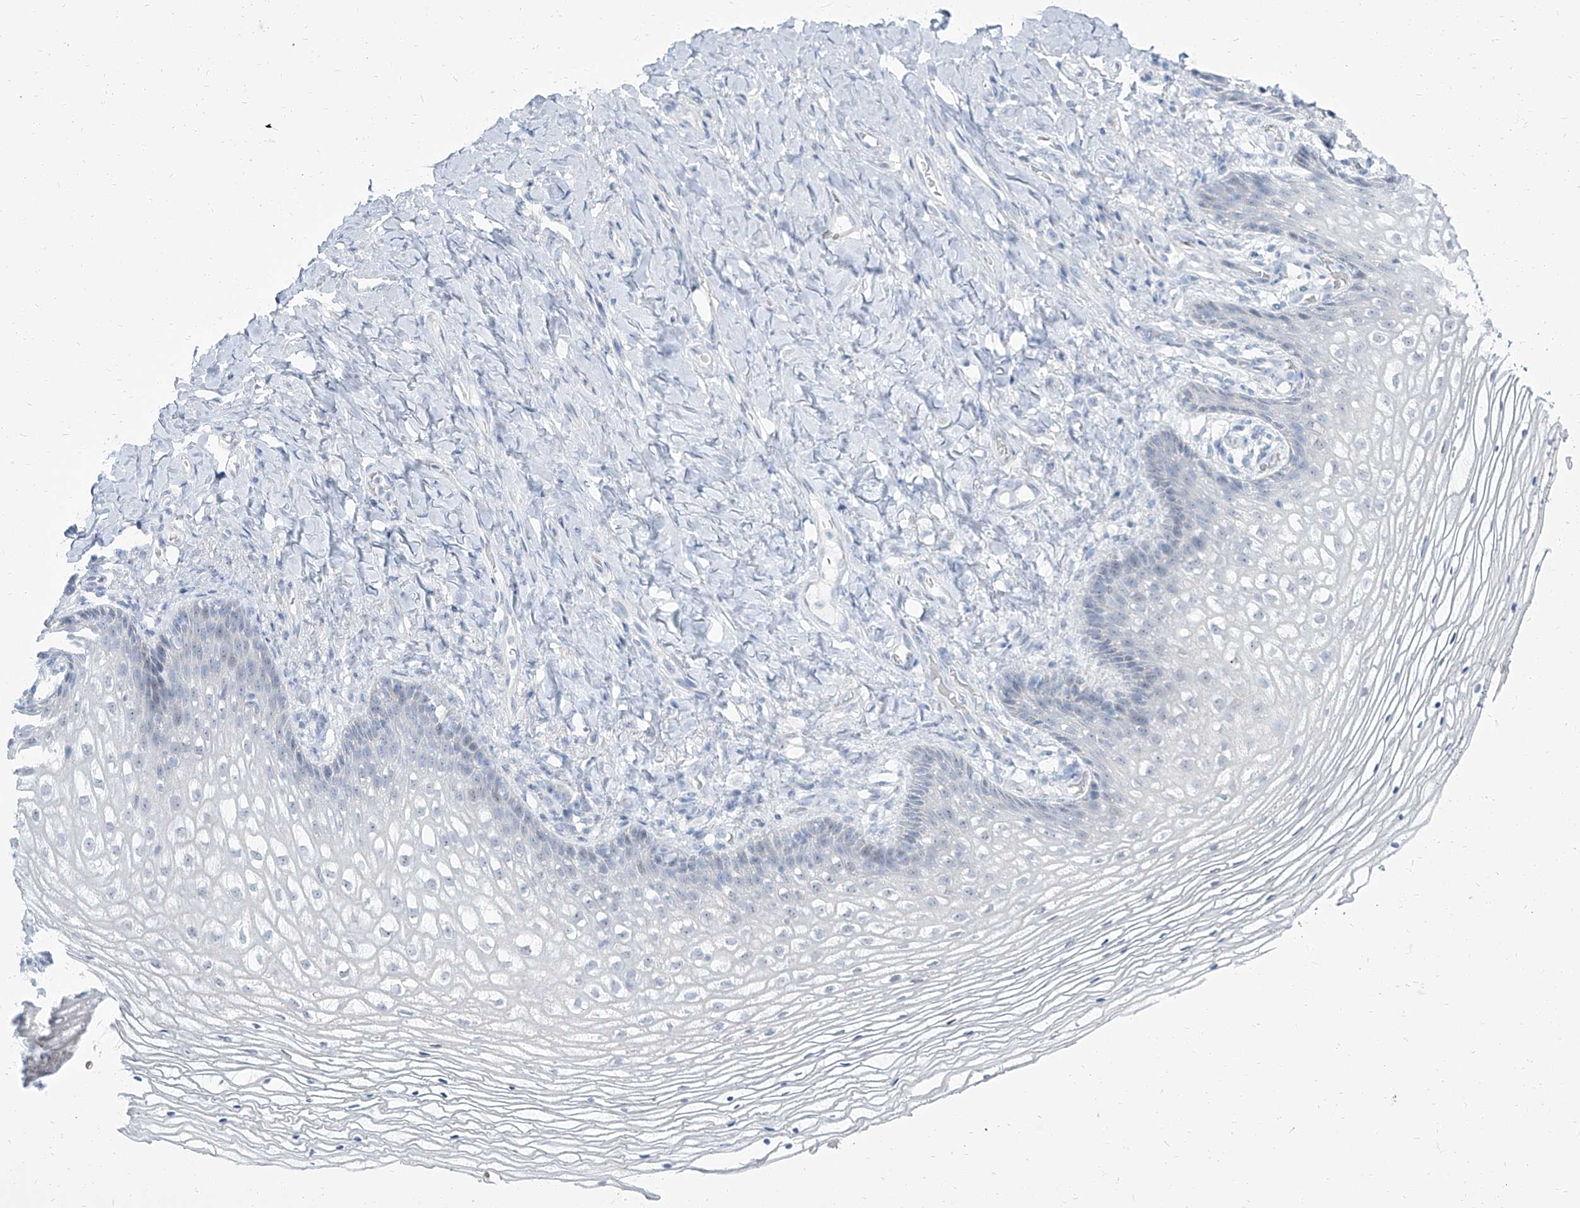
{"staining": {"intensity": "negative", "quantity": "none", "location": "none"}, "tissue": "vagina", "cell_type": "Squamous epithelial cells", "image_type": "normal", "snomed": [{"axis": "morphology", "description": "Normal tissue, NOS"}, {"axis": "topography", "description": "Vagina"}], "caption": "IHC of benign vagina reveals no staining in squamous epithelial cells.", "gene": "TXLNB", "patient": {"sex": "female", "age": 60}}